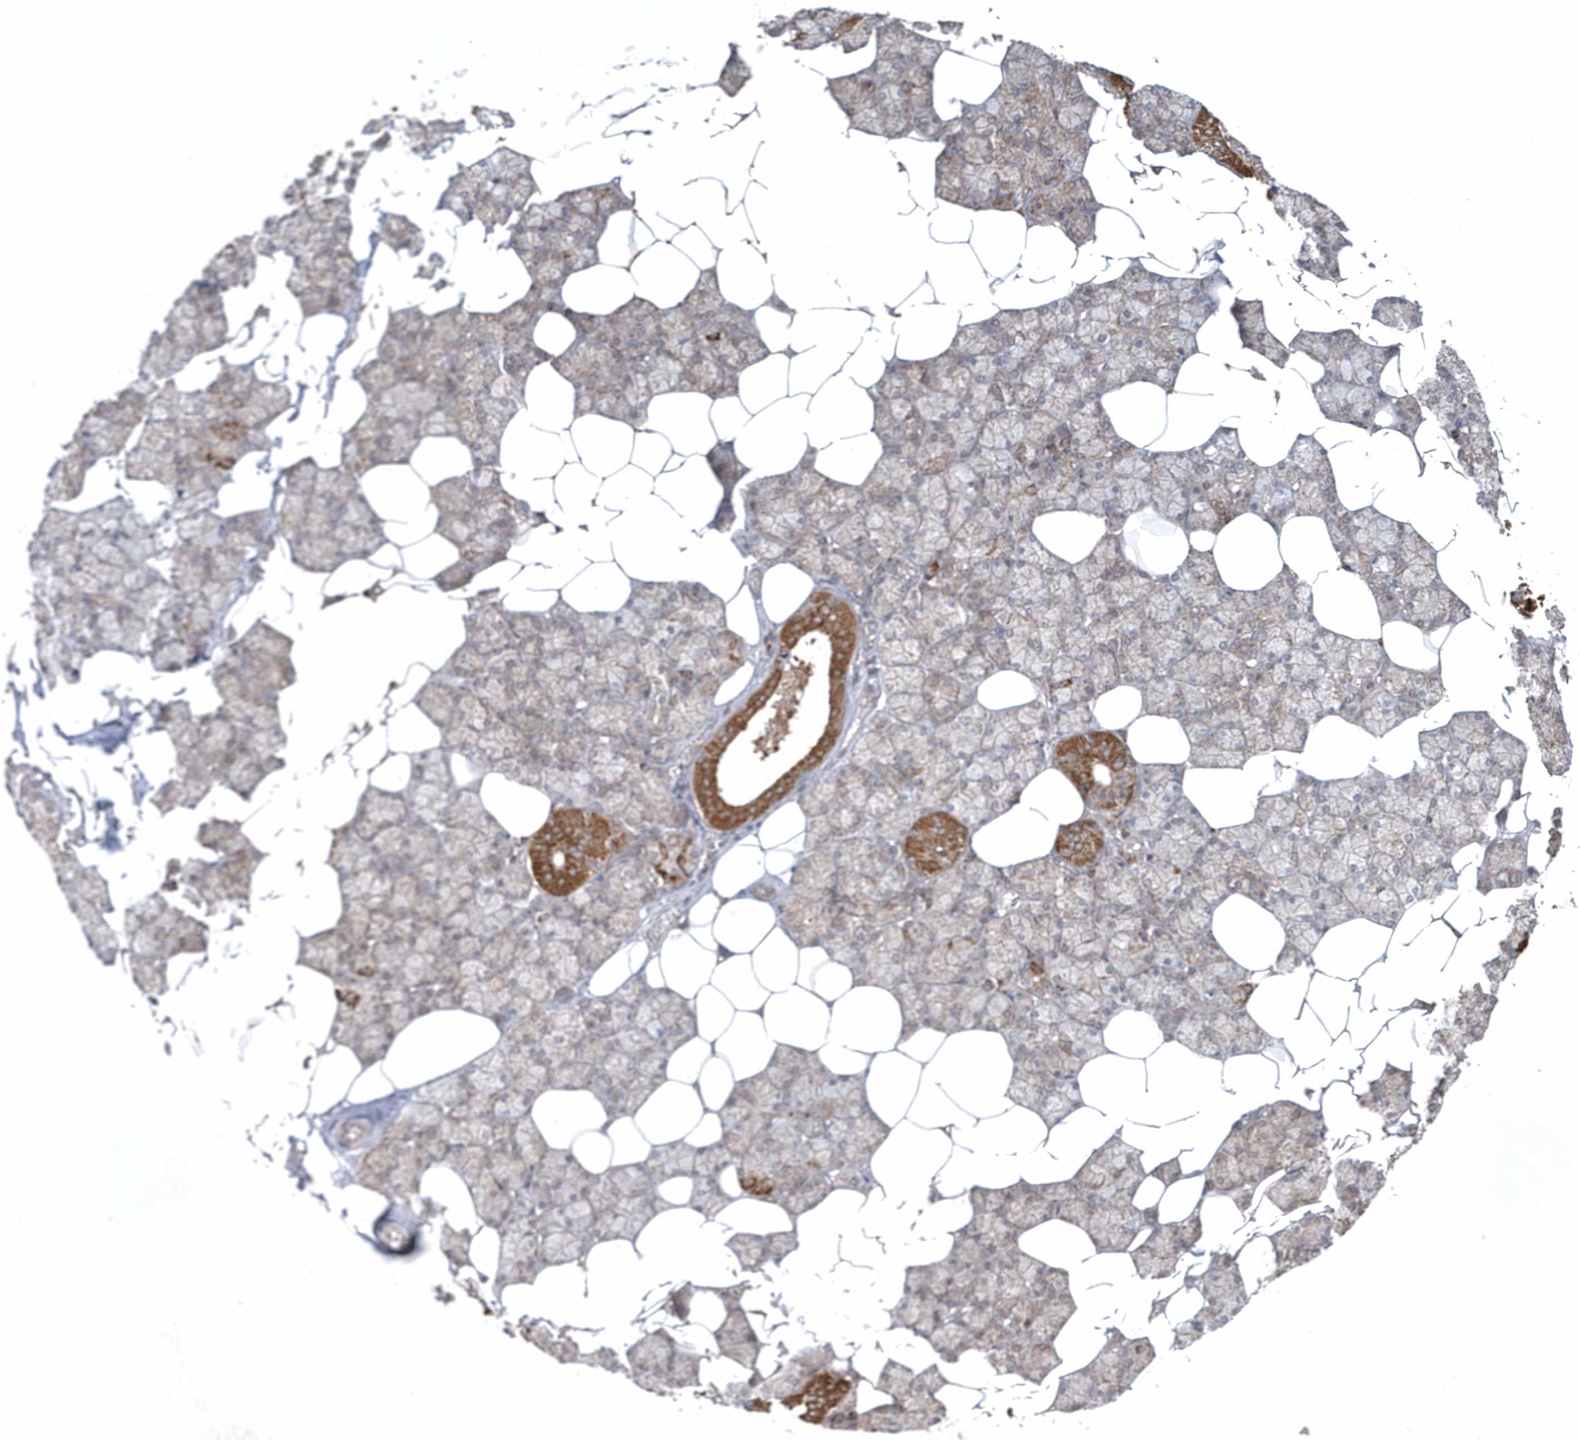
{"staining": {"intensity": "strong", "quantity": "25%-75%", "location": "cytoplasmic/membranous"}, "tissue": "salivary gland", "cell_type": "Glandular cells", "image_type": "normal", "snomed": [{"axis": "morphology", "description": "Normal tissue, NOS"}, {"axis": "topography", "description": "Salivary gland"}], "caption": "This image shows immunohistochemistry (IHC) staining of benign human salivary gland, with high strong cytoplasmic/membranous positivity in about 25%-75% of glandular cells.", "gene": "PPP1R7", "patient": {"sex": "male", "age": 62}}